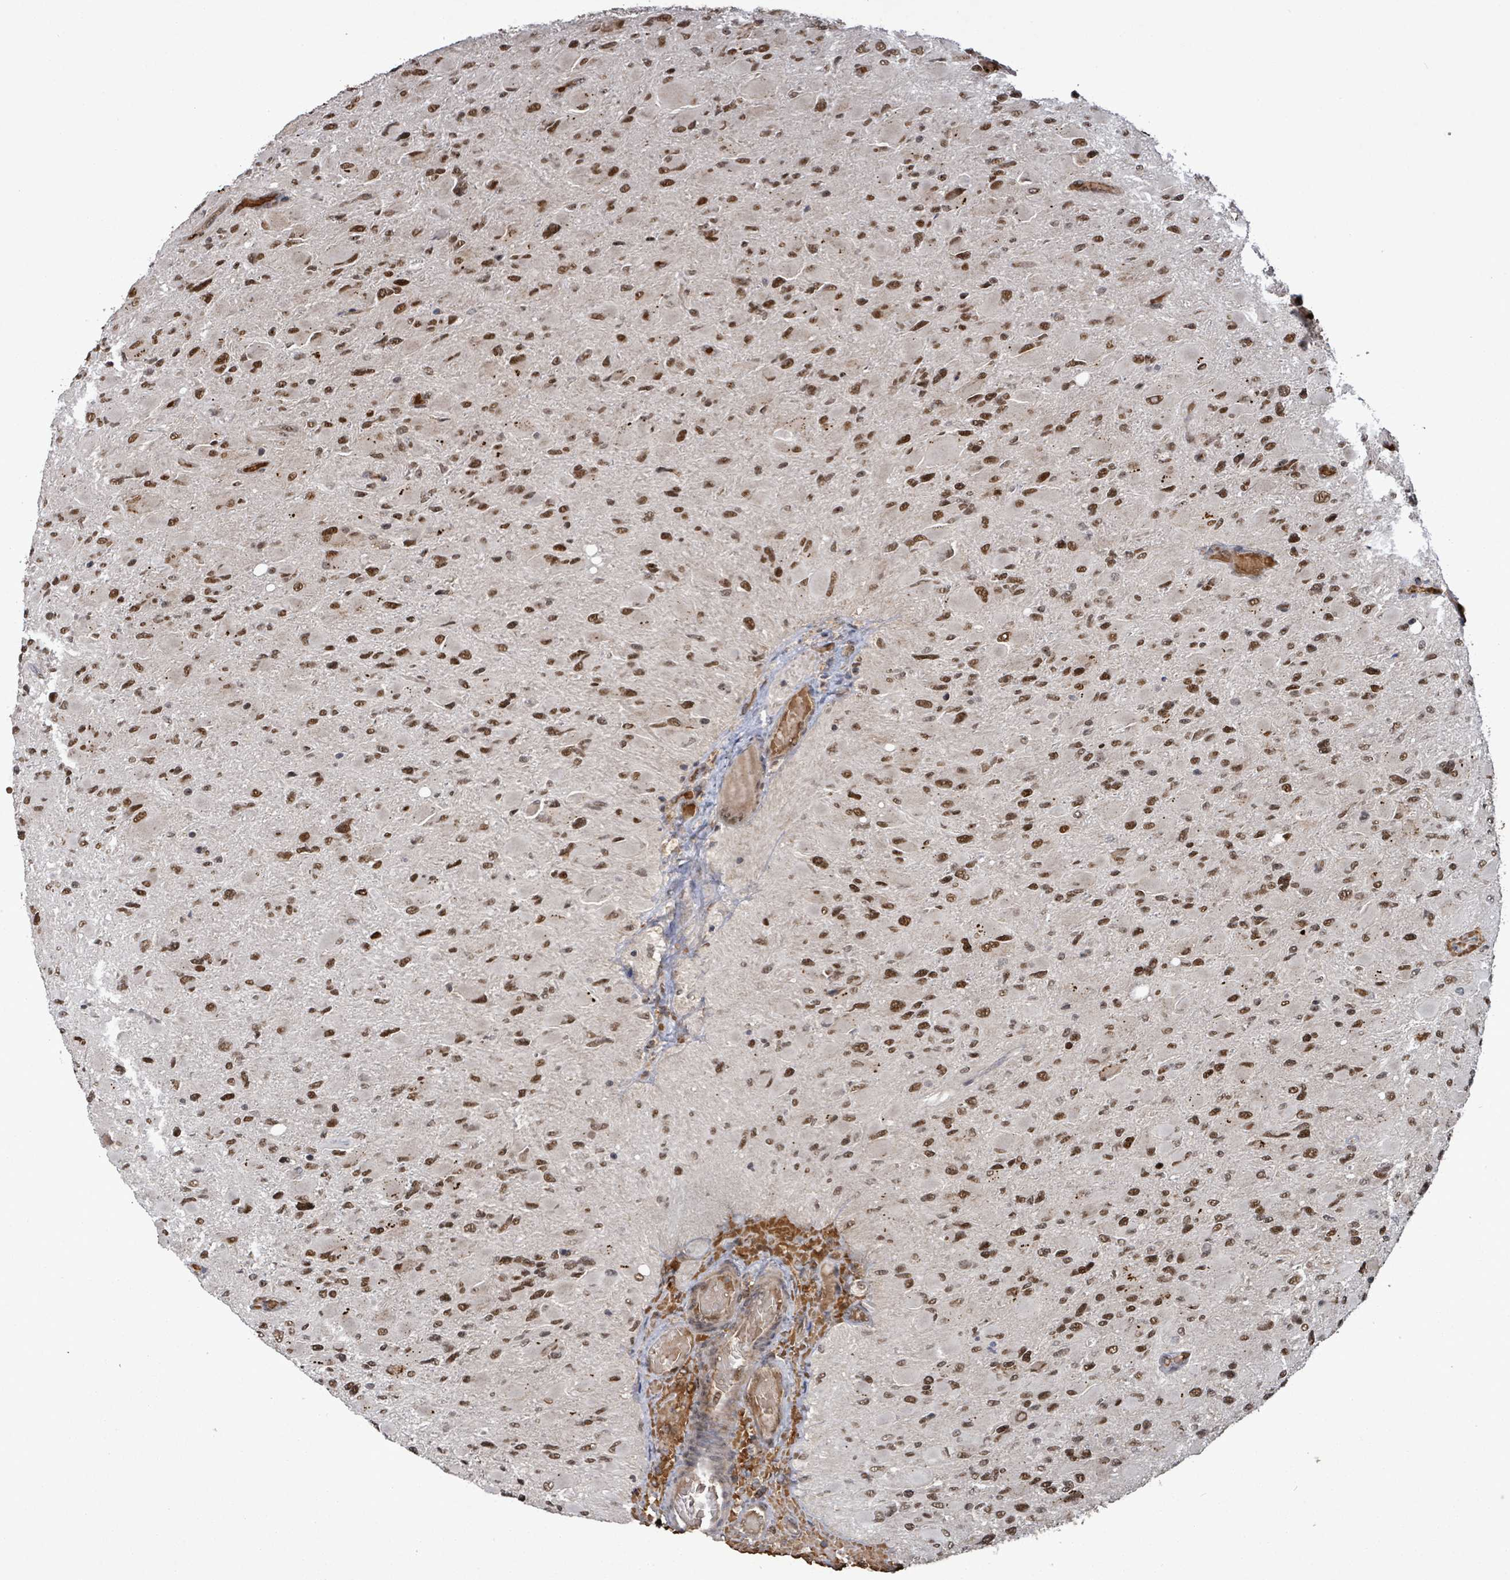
{"staining": {"intensity": "moderate", "quantity": ">75%", "location": "nuclear"}, "tissue": "glioma", "cell_type": "Tumor cells", "image_type": "cancer", "snomed": [{"axis": "morphology", "description": "Glioma, malignant, High grade"}, {"axis": "topography", "description": "Cerebral cortex"}], "caption": "Moderate nuclear positivity for a protein is present in approximately >75% of tumor cells of glioma using immunohistochemistry.", "gene": "PATZ1", "patient": {"sex": "female", "age": 36}}